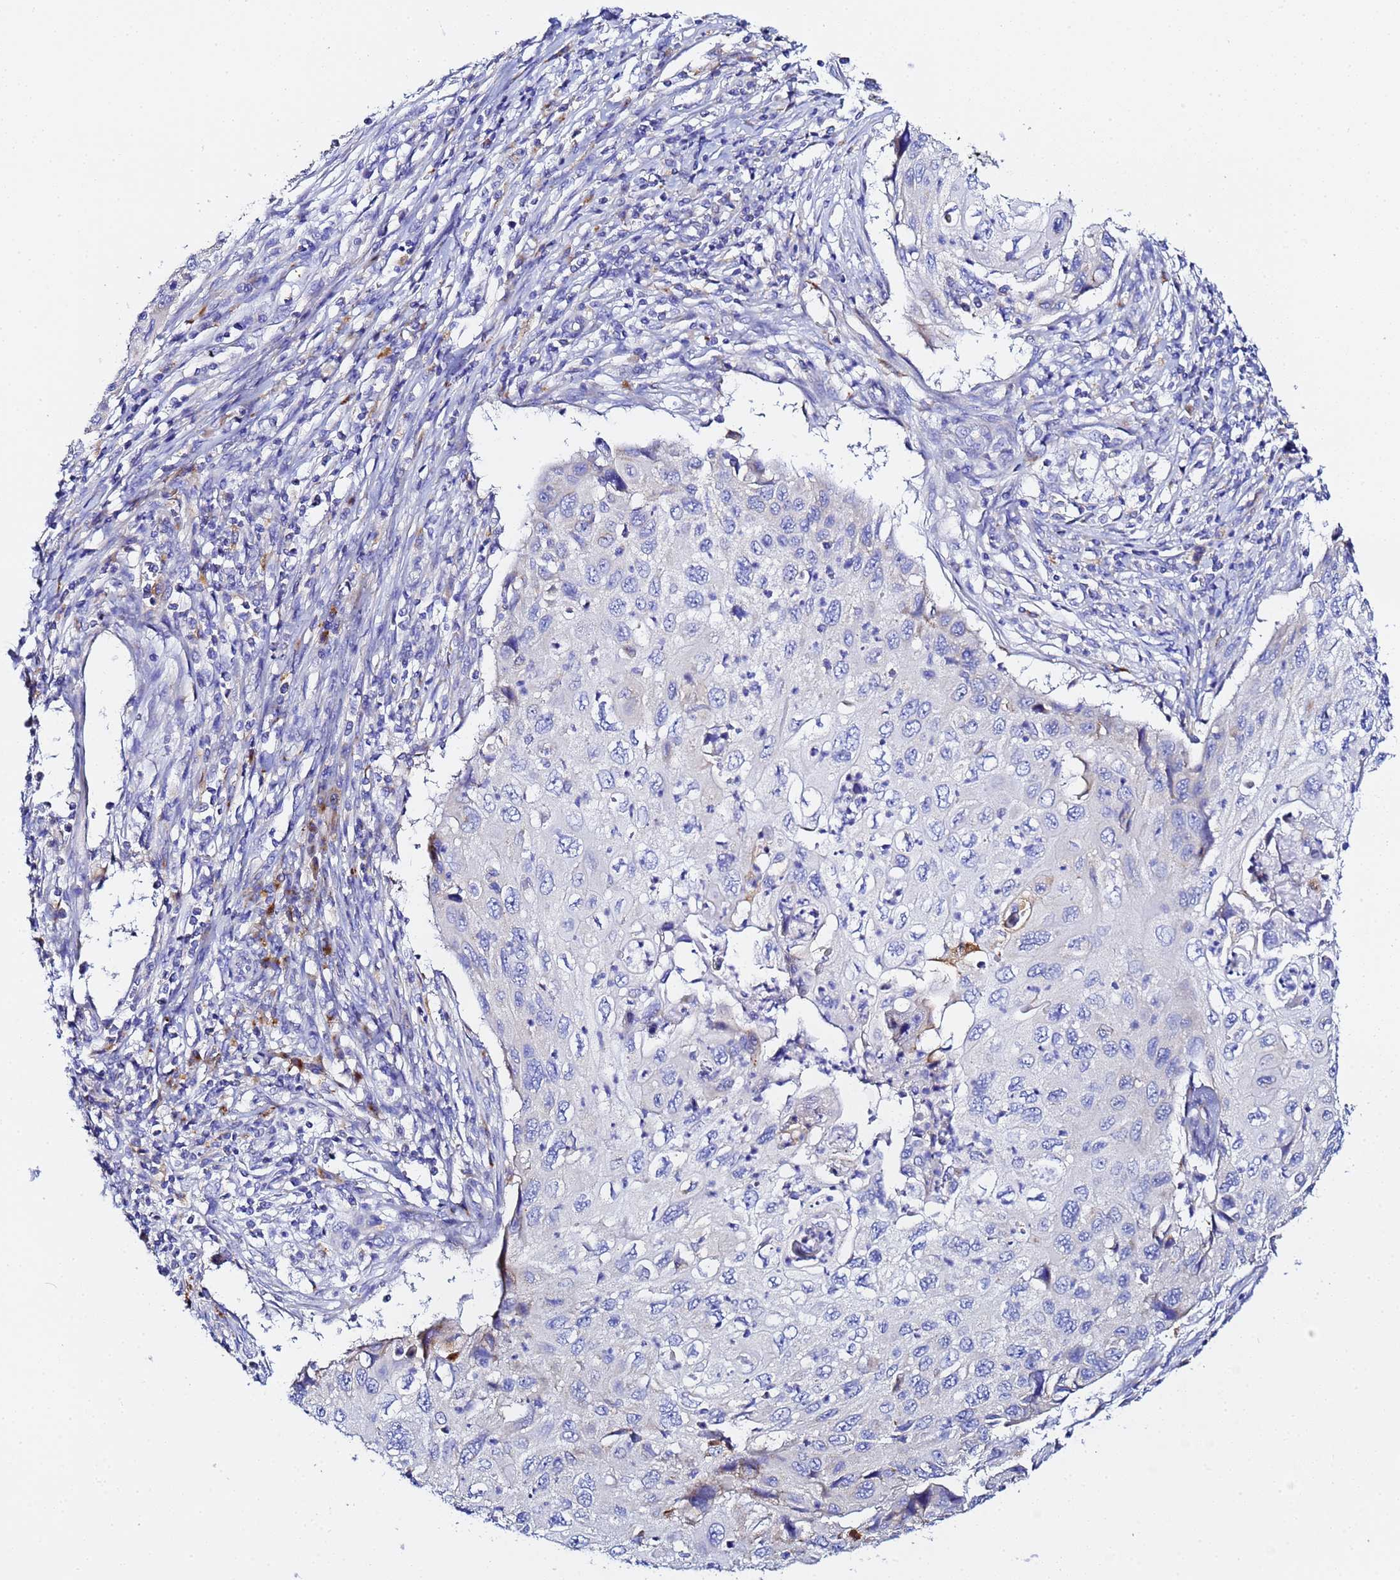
{"staining": {"intensity": "negative", "quantity": "none", "location": "none"}, "tissue": "cervical cancer", "cell_type": "Tumor cells", "image_type": "cancer", "snomed": [{"axis": "morphology", "description": "Squamous cell carcinoma, NOS"}, {"axis": "topography", "description": "Cervix"}], "caption": "Immunohistochemistry micrograph of human squamous cell carcinoma (cervical) stained for a protein (brown), which demonstrates no expression in tumor cells.", "gene": "VTI1B", "patient": {"sex": "female", "age": 70}}